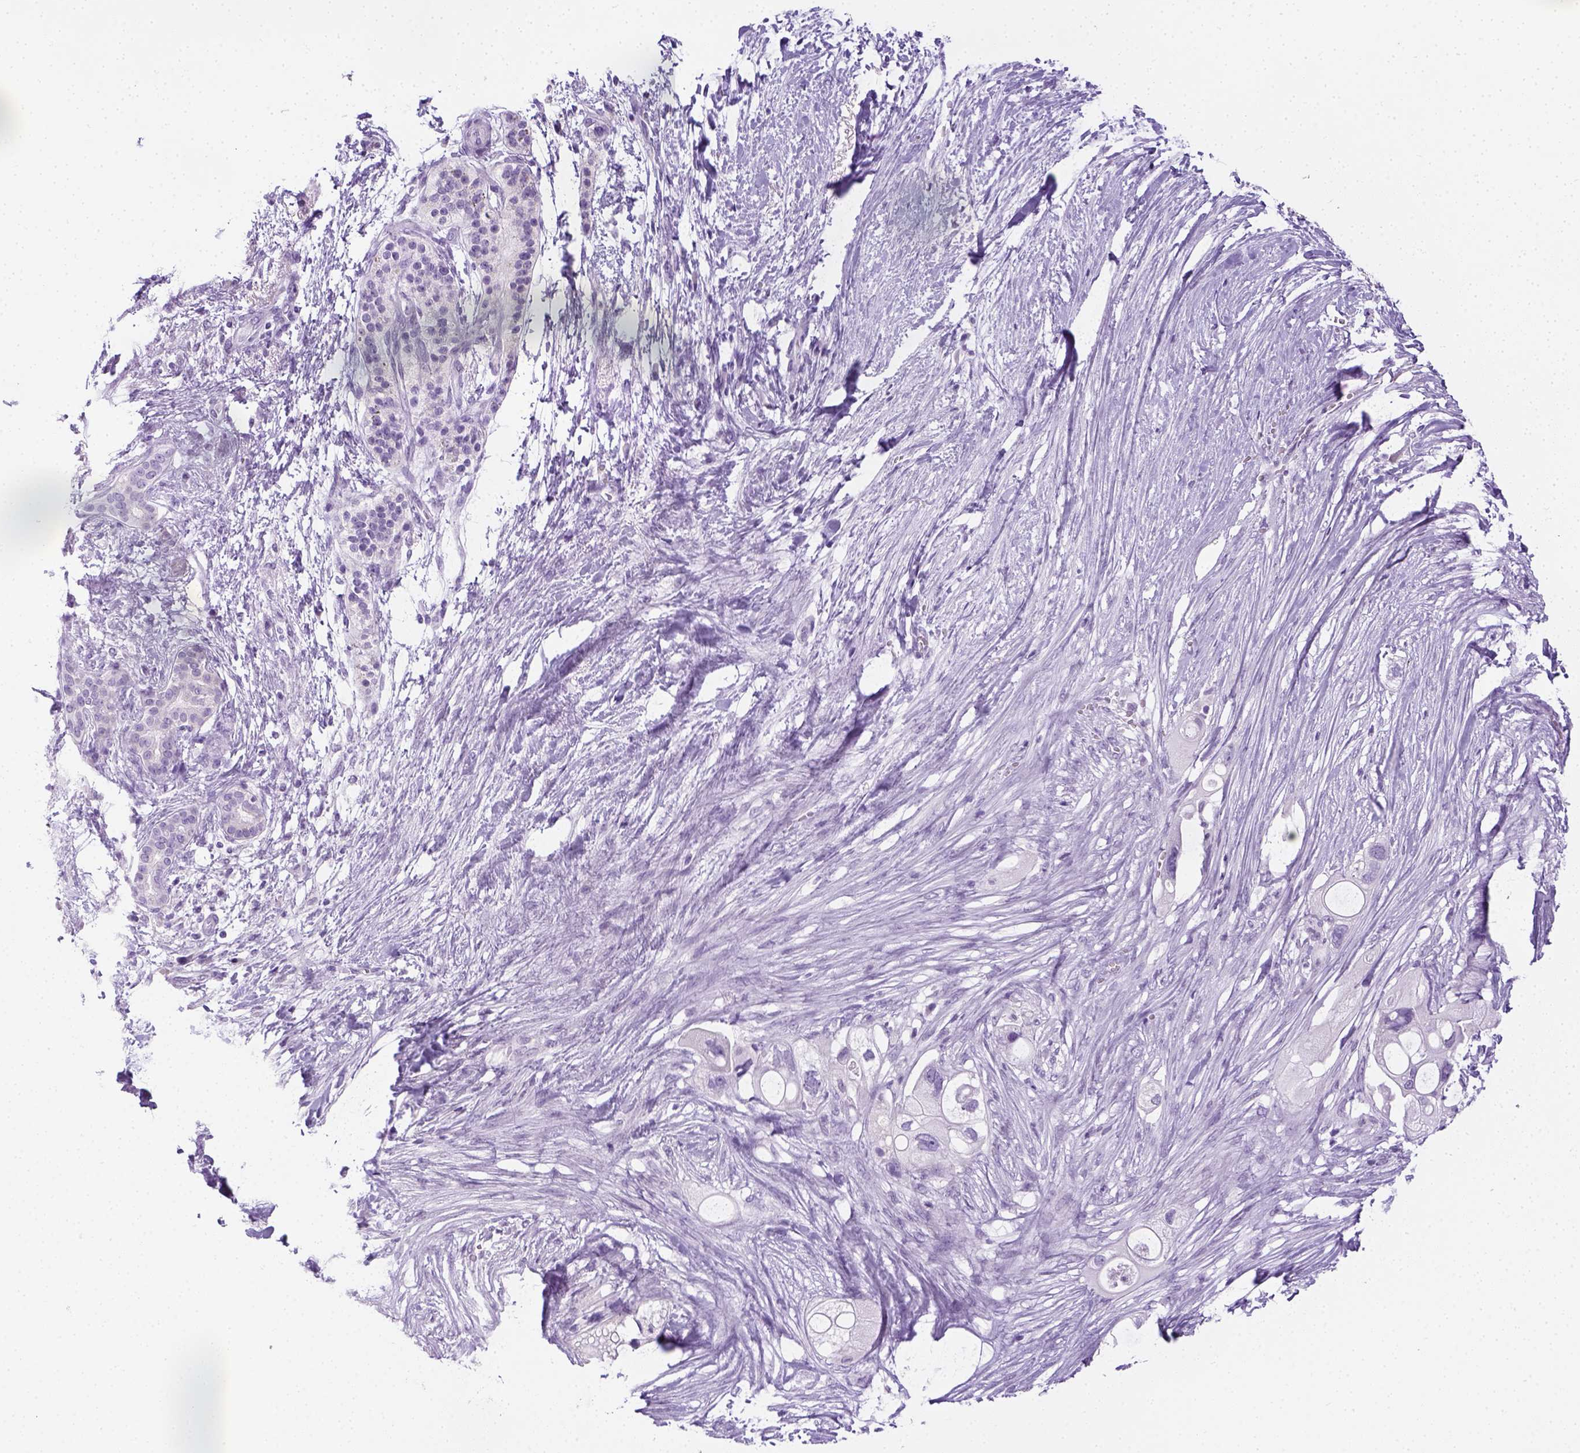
{"staining": {"intensity": "negative", "quantity": "none", "location": "none"}, "tissue": "pancreatic cancer", "cell_type": "Tumor cells", "image_type": "cancer", "snomed": [{"axis": "morphology", "description": "Adenocarcinoma, NOS"}, {"axis": "topography", "description": "Pancreas"}], "caption": "This is a photomicrograph of immunohistochemistry (IHC) staining of adenocarcinoma (pancreatic), which shows no staining in tumor cells.", "gene": "LGSN", "patient": {"sex": "female", "age": 72}}